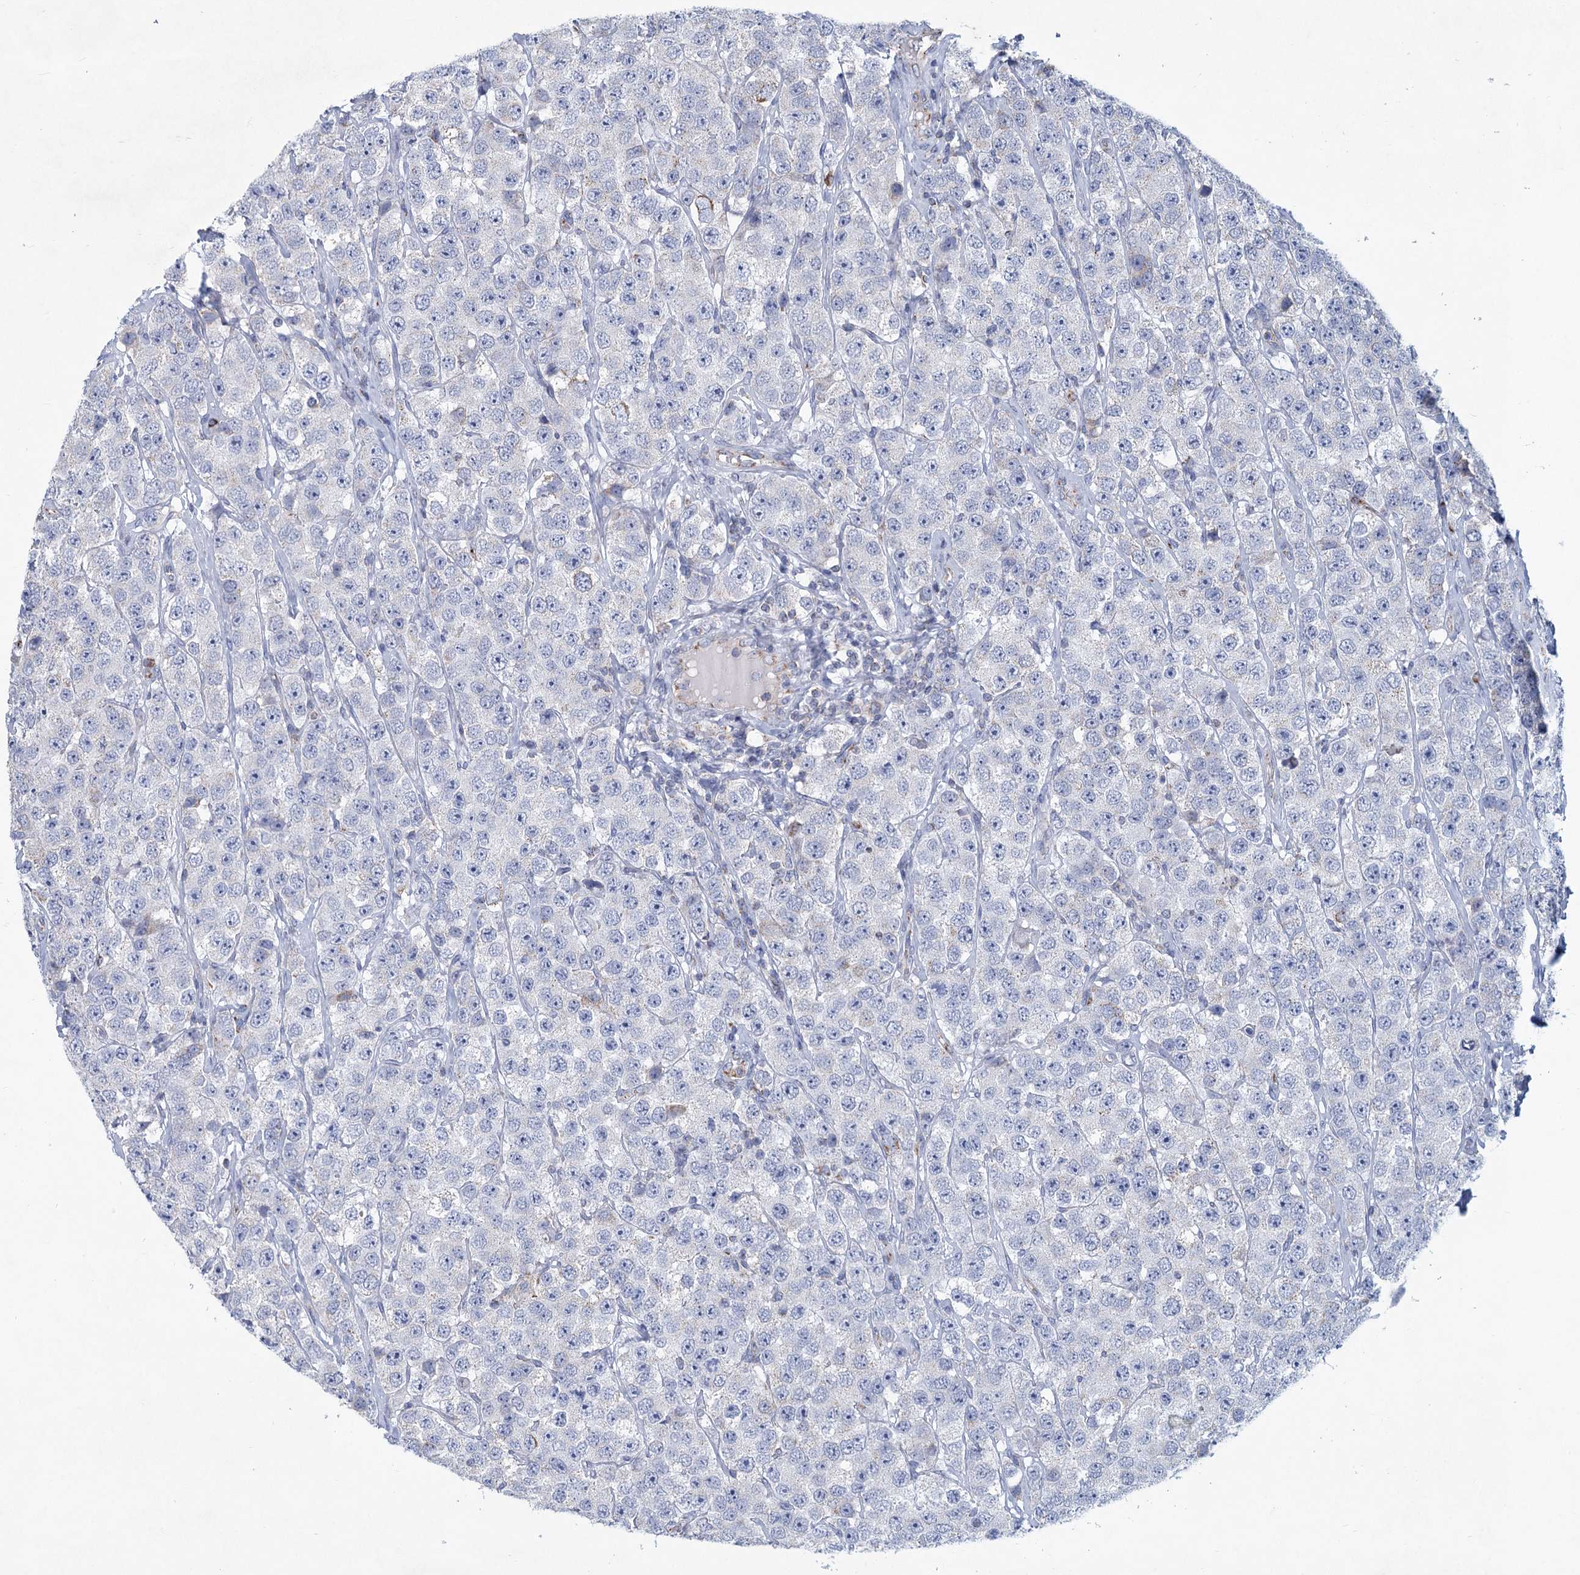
{"staining": {"intensity": "negative", "quantity": "none", "location": "none"}, "tissue": "testis cancer", "cell_type": "Tumor cells", "image_type": "cancer", "snomed": [{"axis": "morphology", "description": "Seminoma, NOS"}, {"axis": "topography", "description": "Testis"}], "caption": "Tumor cells show no significant staining in seminoma (testis).", "gene": "NDUFC2", "patient": {"sex": "male", "age": 28}}